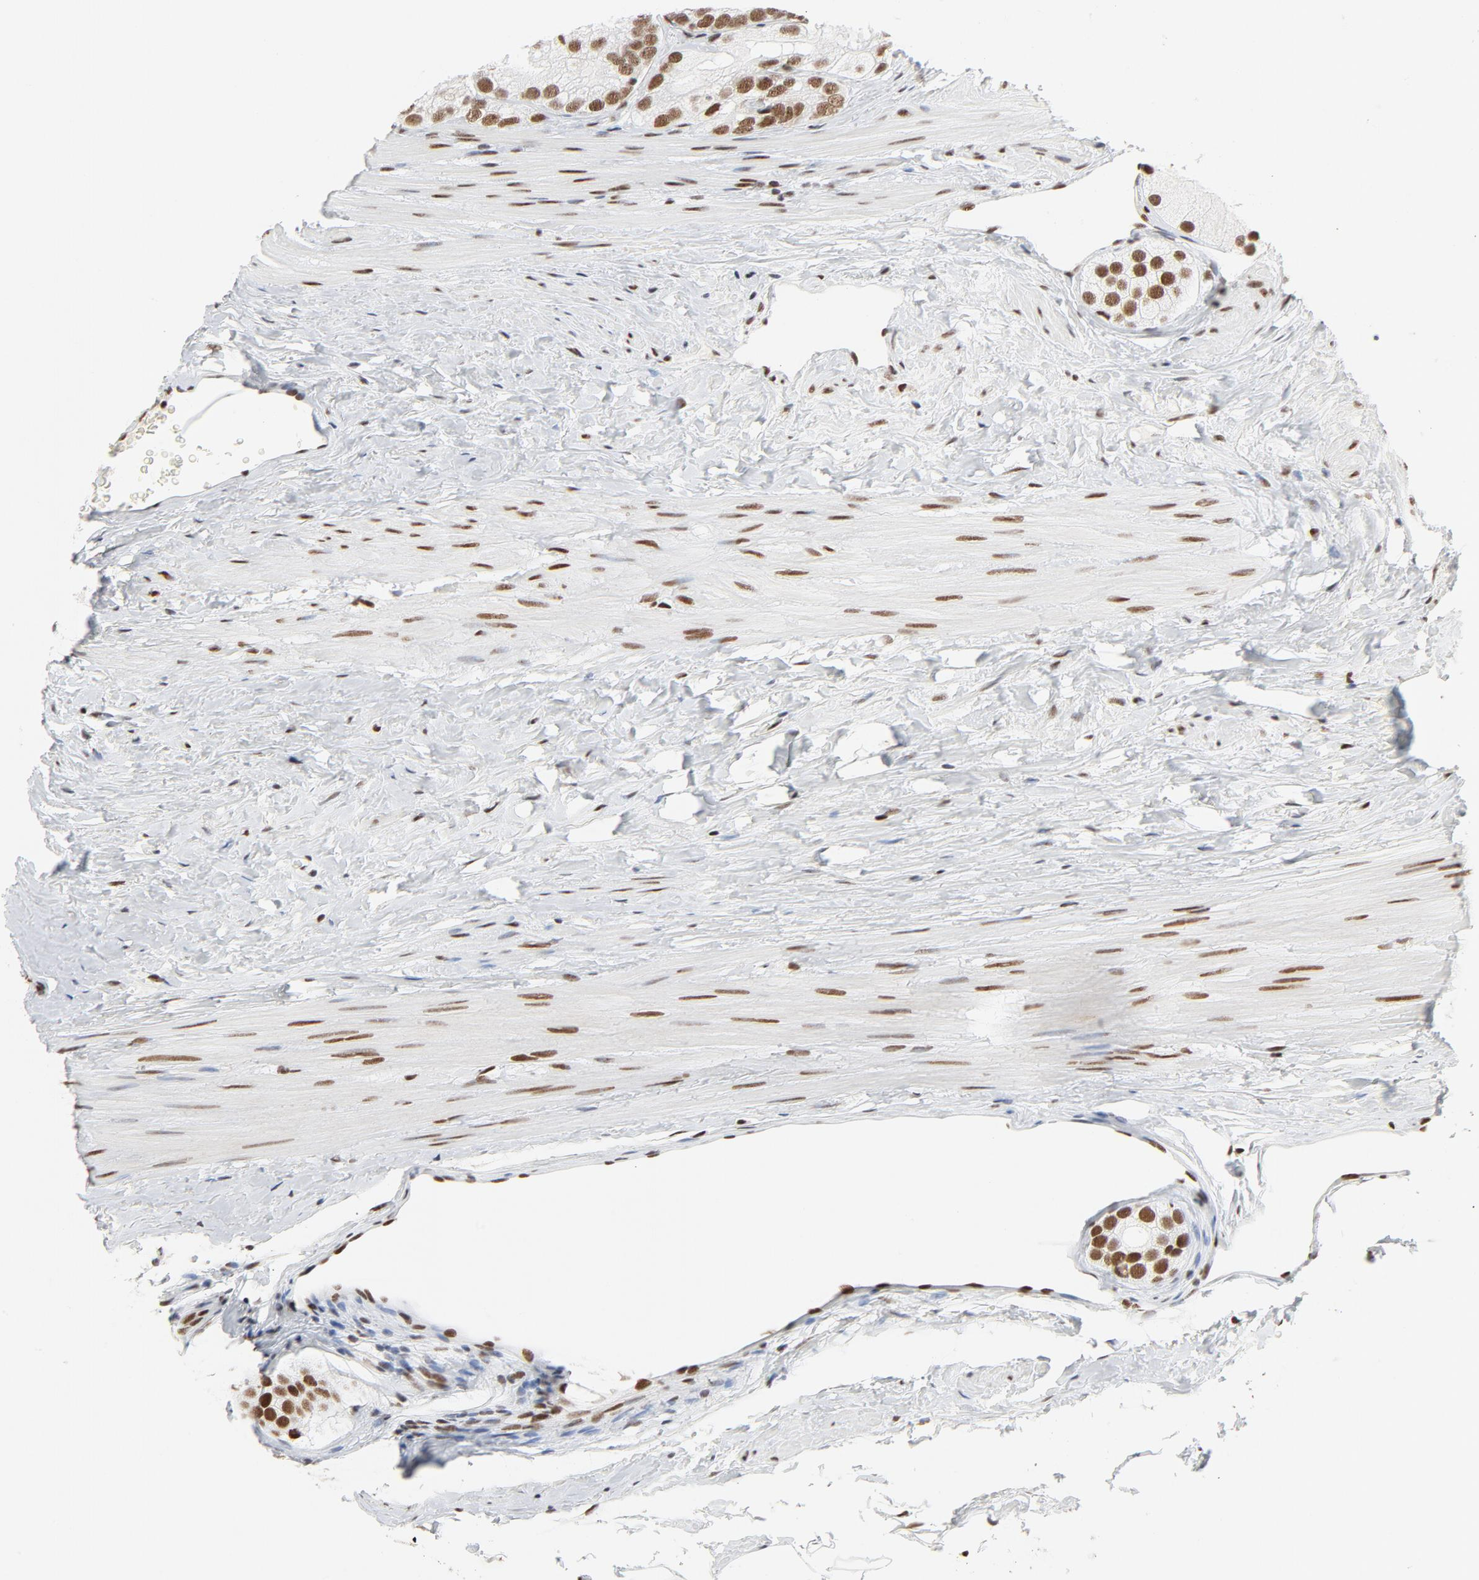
{"staining": {"intensity": "moderate", "quantity": ">75%", "location": "nuclear"}, "tissue": "prostate cancer", "cell_type": "Tumor cells", "image_type": "cancer", "snomed": [{"axis": "morphology", "description": "Adenocarcinoma, Low grade"}, {"axis": "topography", "description": "Prostate"}], "caption": "IHC (DAB (3,3'-diaminobenzidine)) staining of prostate low-grade adenocarcinoma demonstrates moderate nuclear protein staining in about >75% of tumor cells.", "gene": "GTF2H1", "patient": {"sex": "male", "age": 69}}